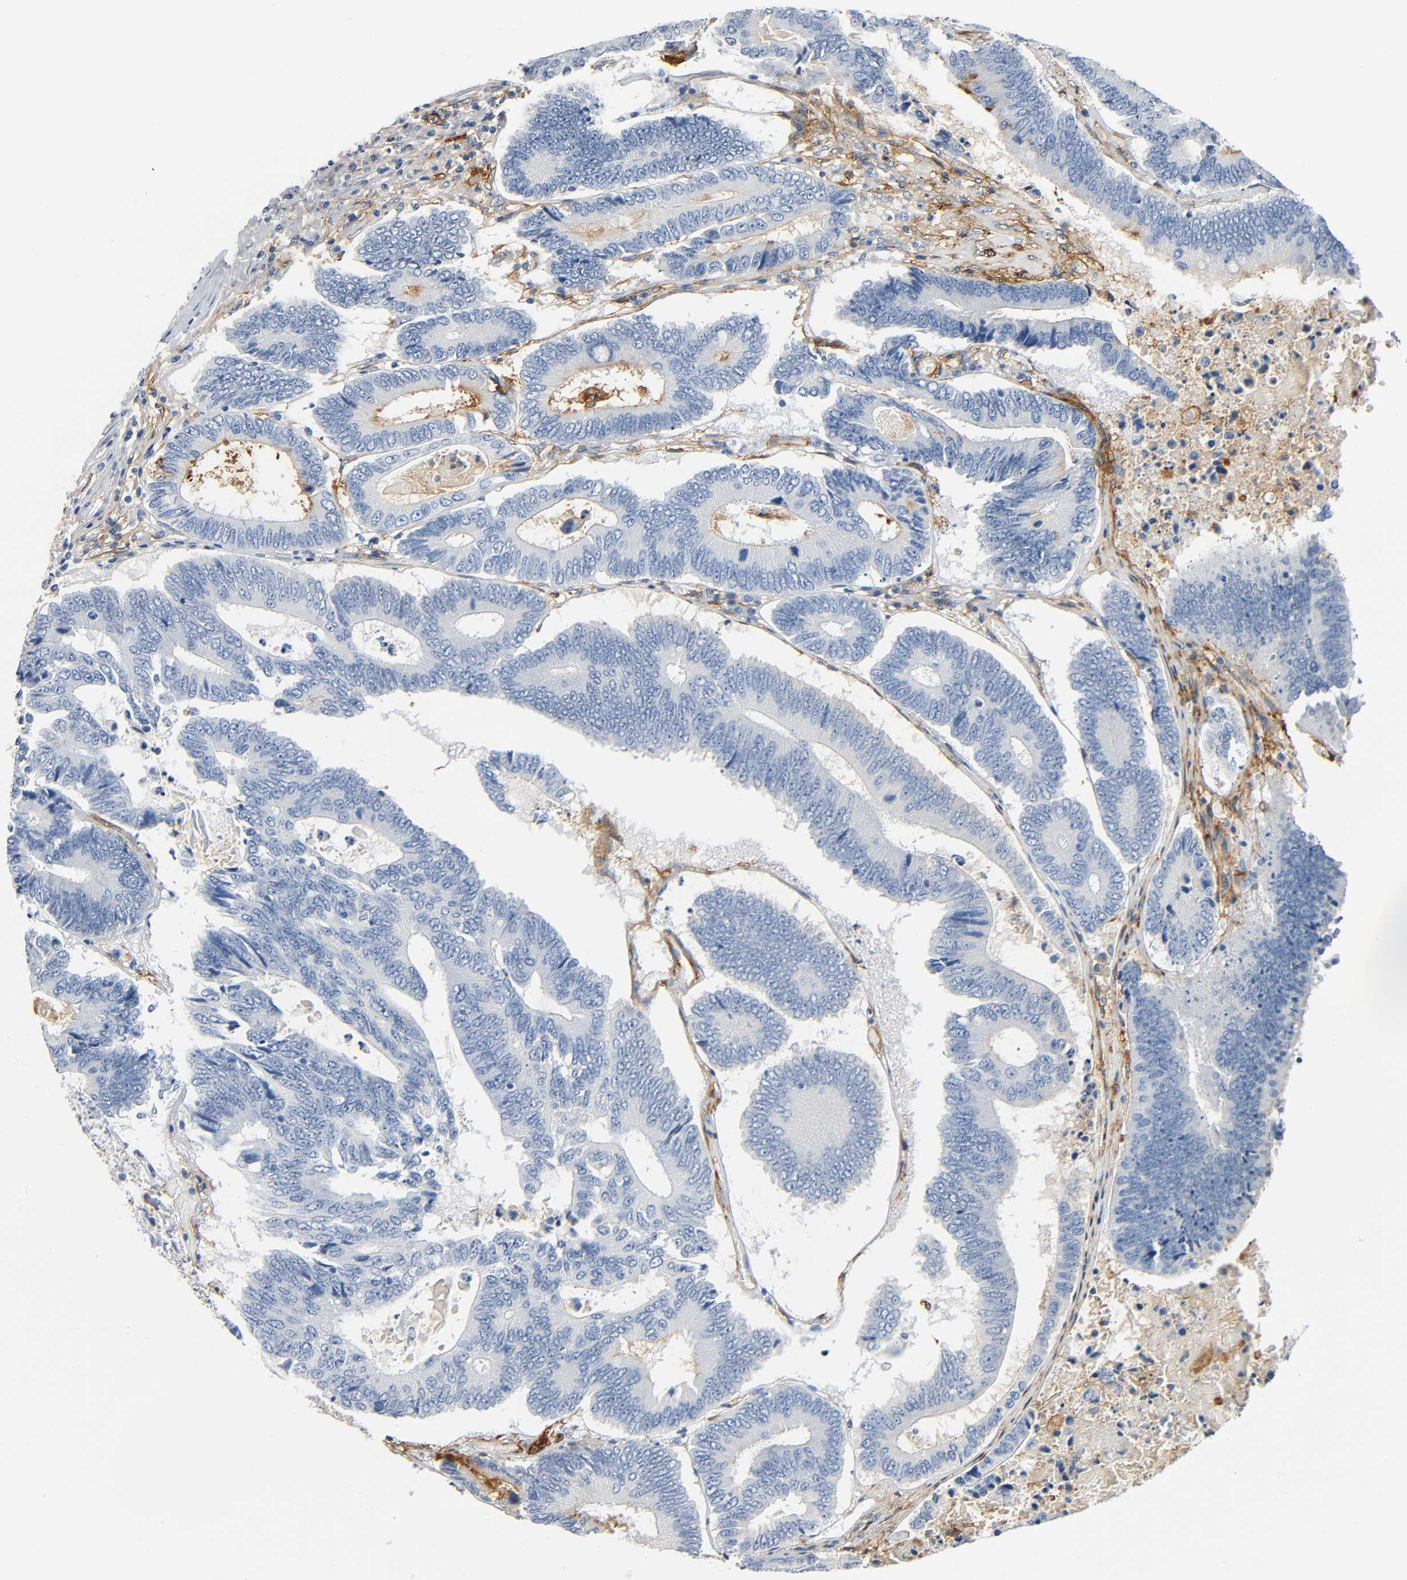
{"staining": {"intensity": "negative", "quantity": "none", "location": "none"}, "tissue": "colorectal cancer", "cell_type": "Tumor cells", "image_type": "cancer", "snomed": [{"axis": "morphology", "description": "Adenocarcinoma, NOS"}, {"axis": "topography", "description": "Colon"}], "caption": "A high-resolution histopathology image shows IHC staining of colorectal cancer (adenocarcinoma), which shows no significant staining in tumor cells.", "gene": "ANPEP", "patient": {"sex": "female", "age": 78}}